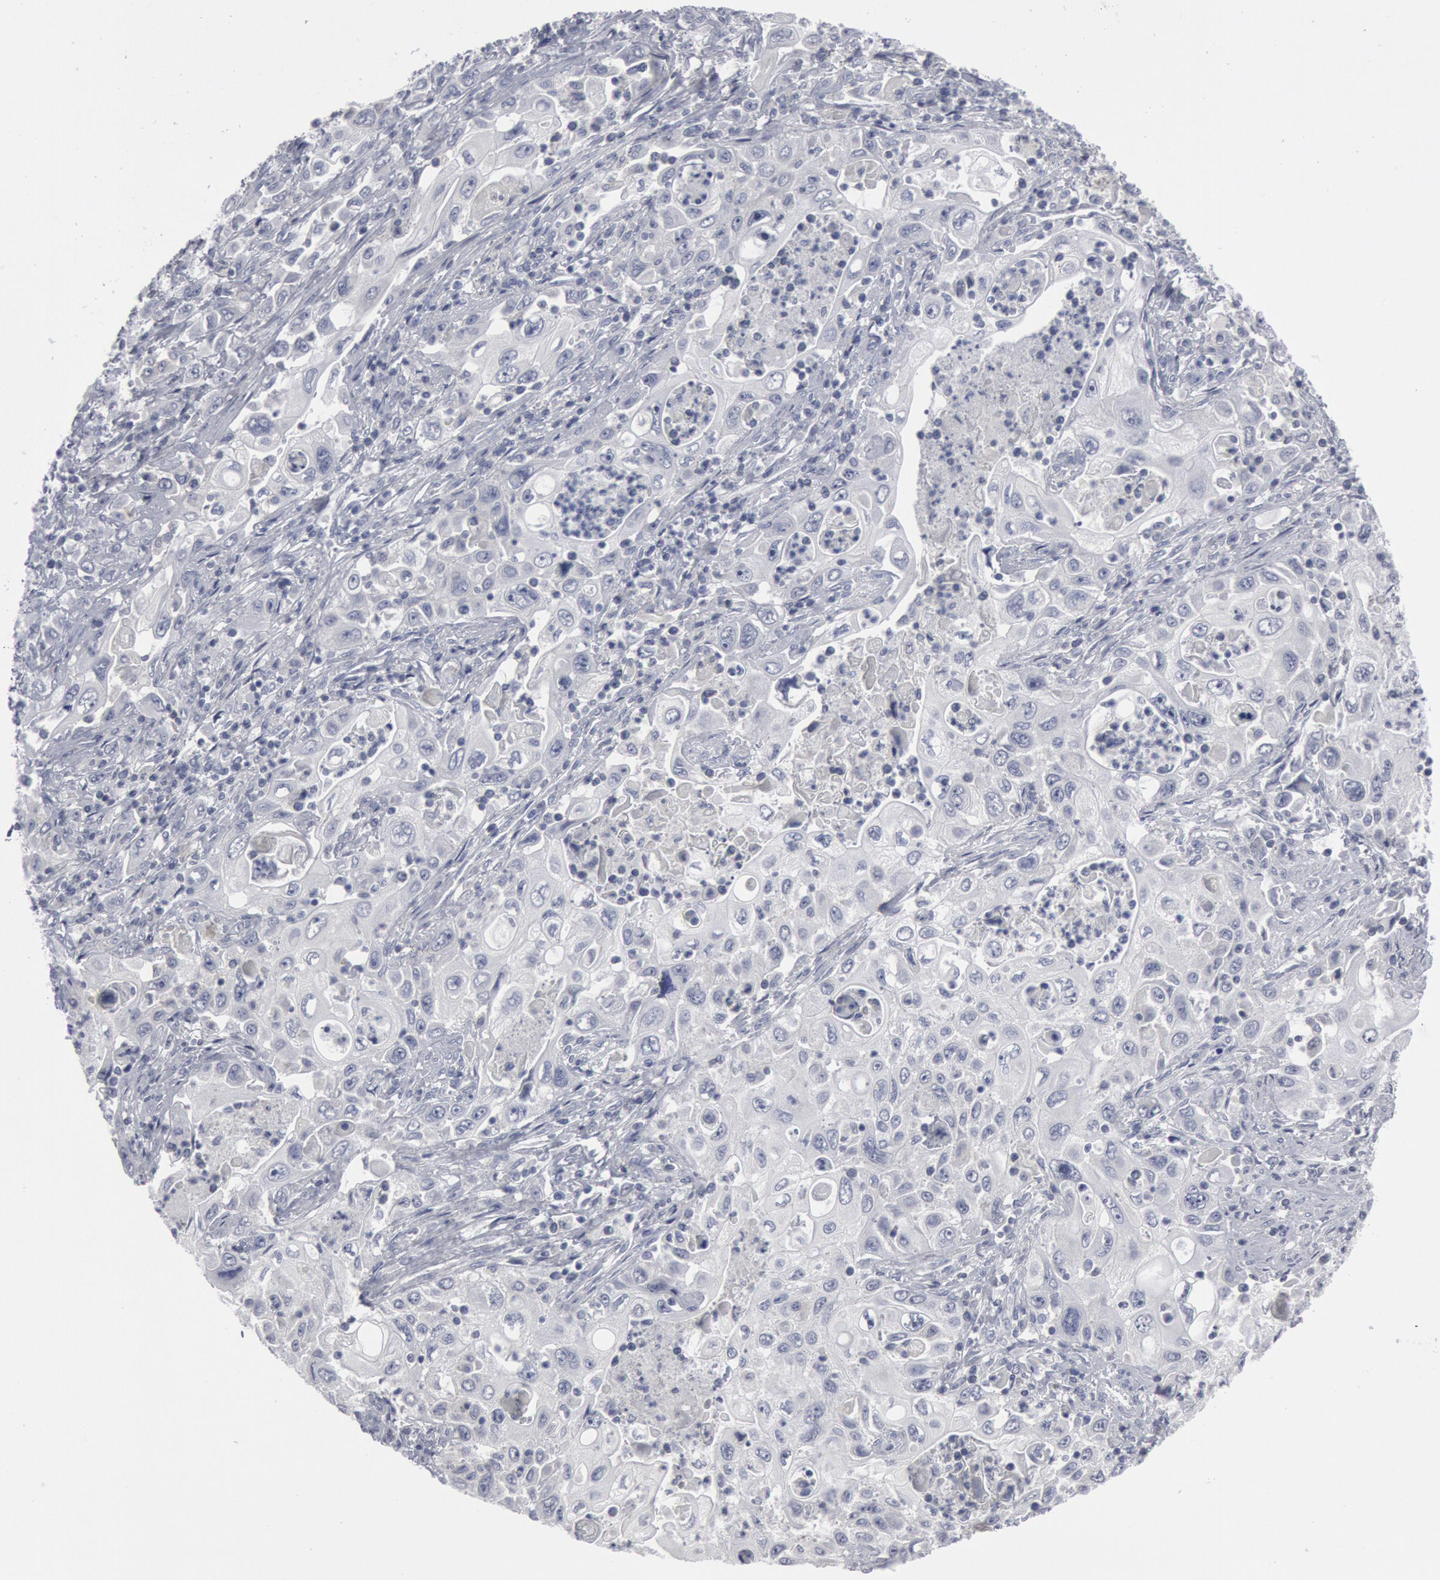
{"staining": {"intensity": "negative", "quantity": "none", "location": "none"}, "tissue": "pancreatic cancer", "cell_type": "Tumor cells", "image_type": "cancer", "snomed": [{"axis": "morphology", "description": "Adenocarcinoma, NOS"}, {"axis": "topography", "description": "Pancreas"}], "caption": "This is an IHC micrograph of human pancreatic cancer. There is no expression in tumor cells.", "gene": "DMC1", "patient": {"sex": "male", "age": 70}}